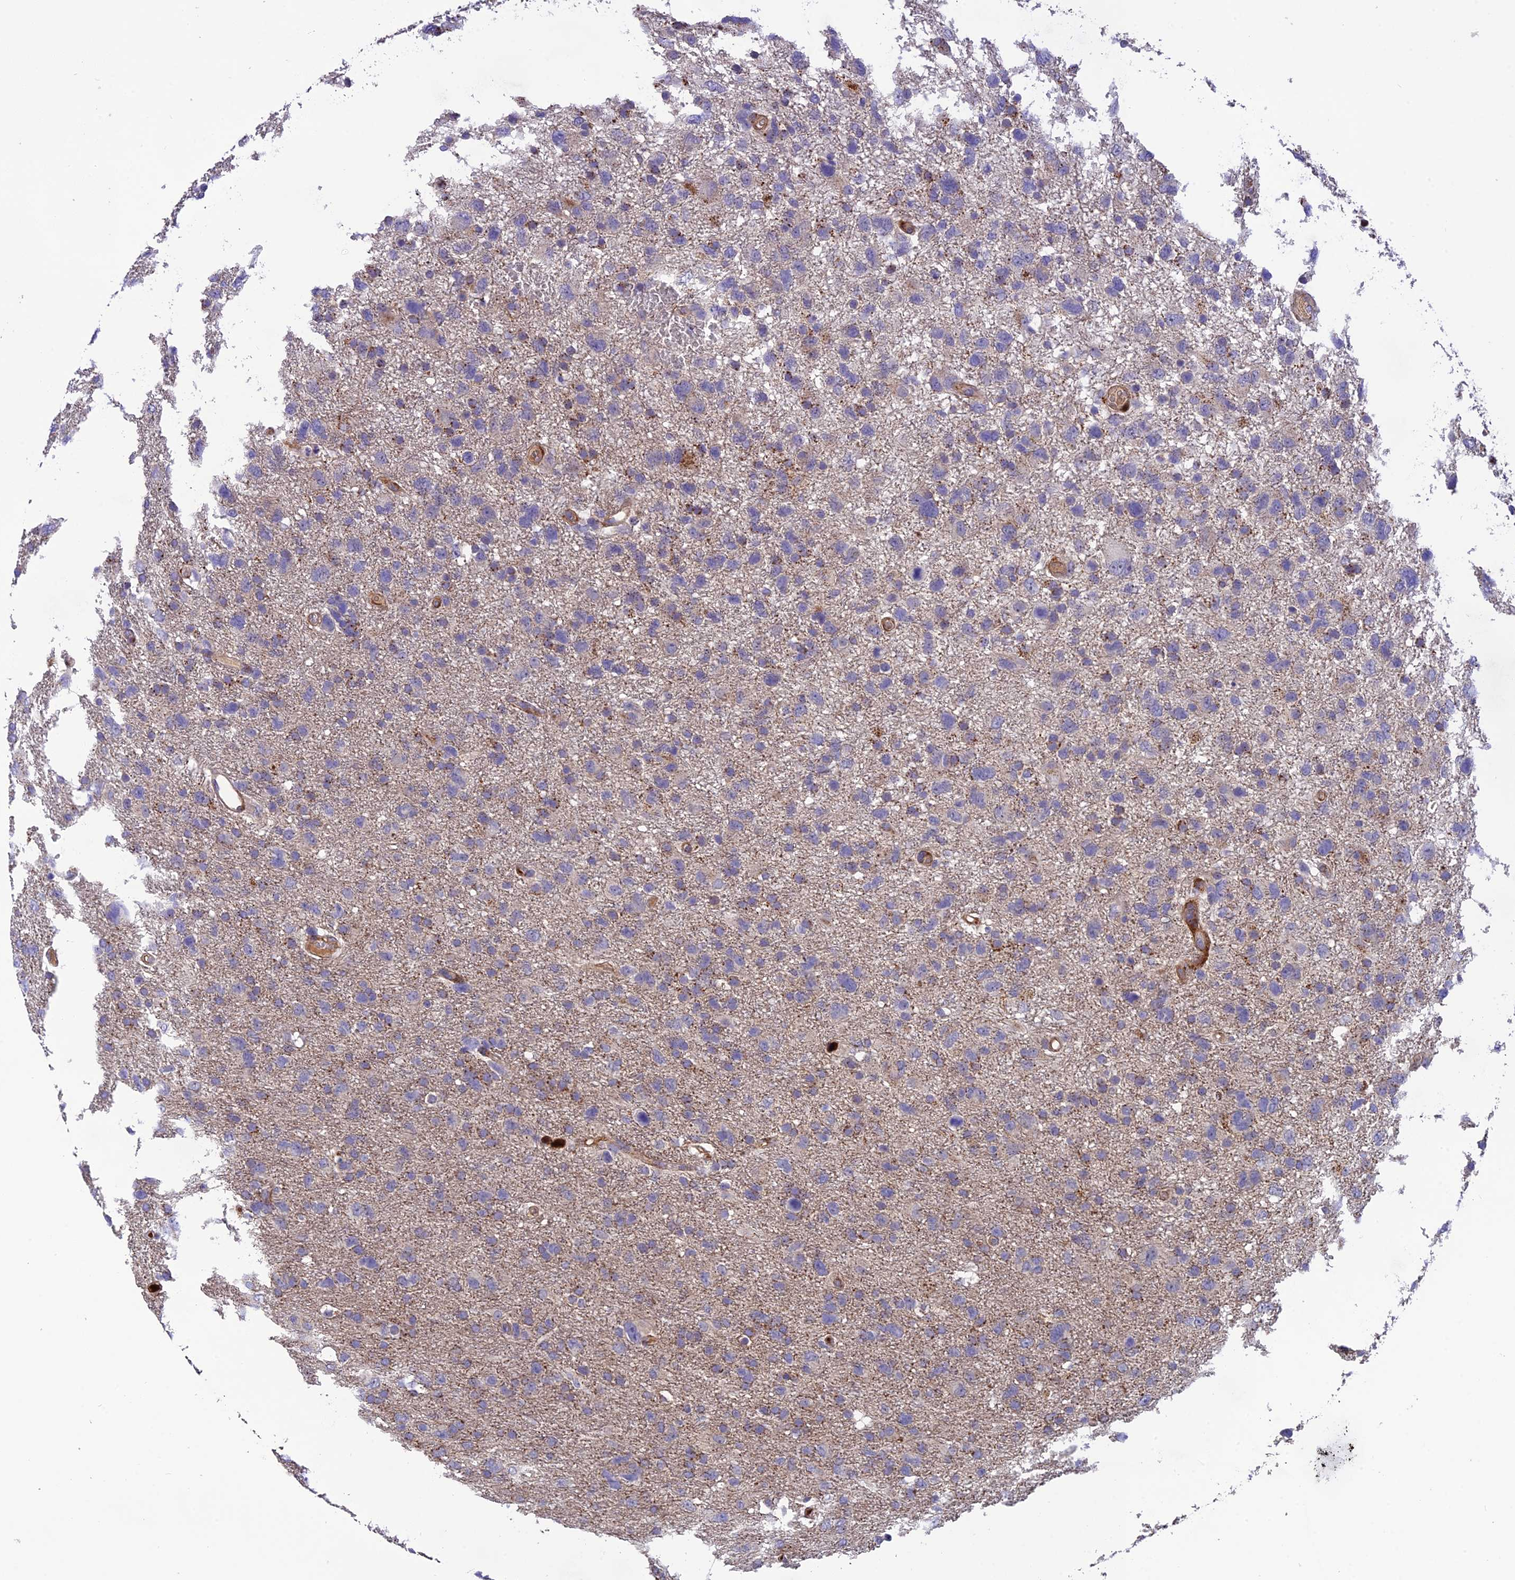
{"staining": {"intensity": "negative", "quantity": "none", "location": "none"}, "tissue": "glioma", "cell_type": "Tumor cells", "image_type": "cancer", "snomed": [{"axis": "morphology", "description": "Glioma, malignant, High grade"}, {"axis": "topography", "description": "Brain"}], "caption": "Protein analysis of glioma displays no significant expression in tumor cells.", "gene": "CPSF4L", "patient": {"sex": "male", "age": 61}}